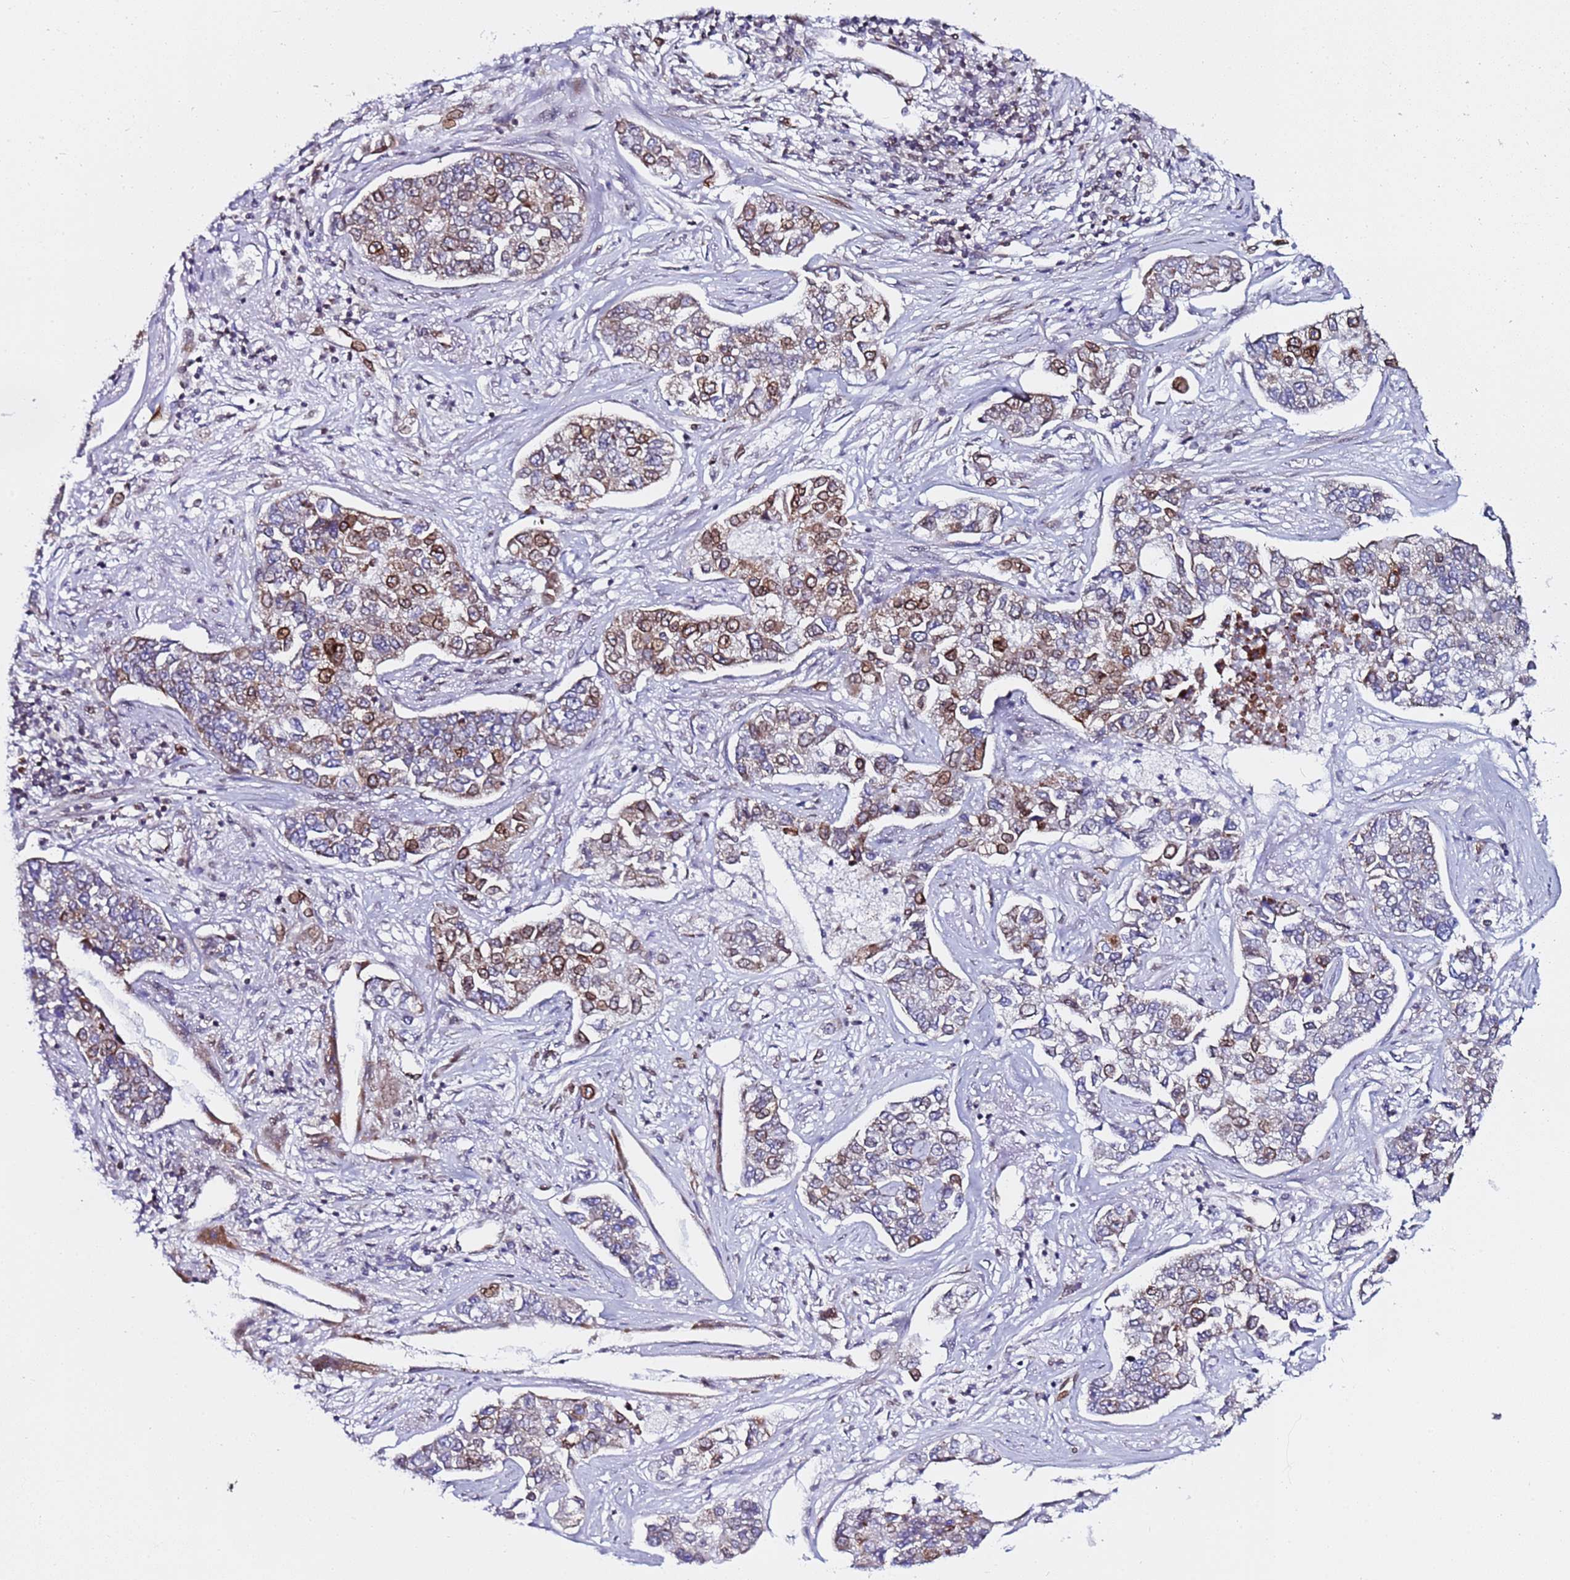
{"staining": {"intensity": "moderate", "quantity": "<25%", "location": "cytoplasmic/membranous,nuclear"}, "tissue": "lung cancer", "cell_type": "Tumor cells", "image_type": "cancer", "snomed": [{"axis": "morphology", "description": "Adenocarcinoma, NOS"}, {"axis": "topography", "description": "Lung"}], "caption": "Immunohistochemical staining of lung cancer (adenocarcinoma) displays low levels of moderate cytoplasmic/membranous and nuclear expression in approximately <25% of tumor cells.", "gene": "TOR1AIP1", "patient": {"sex": "male", "age": 49}}